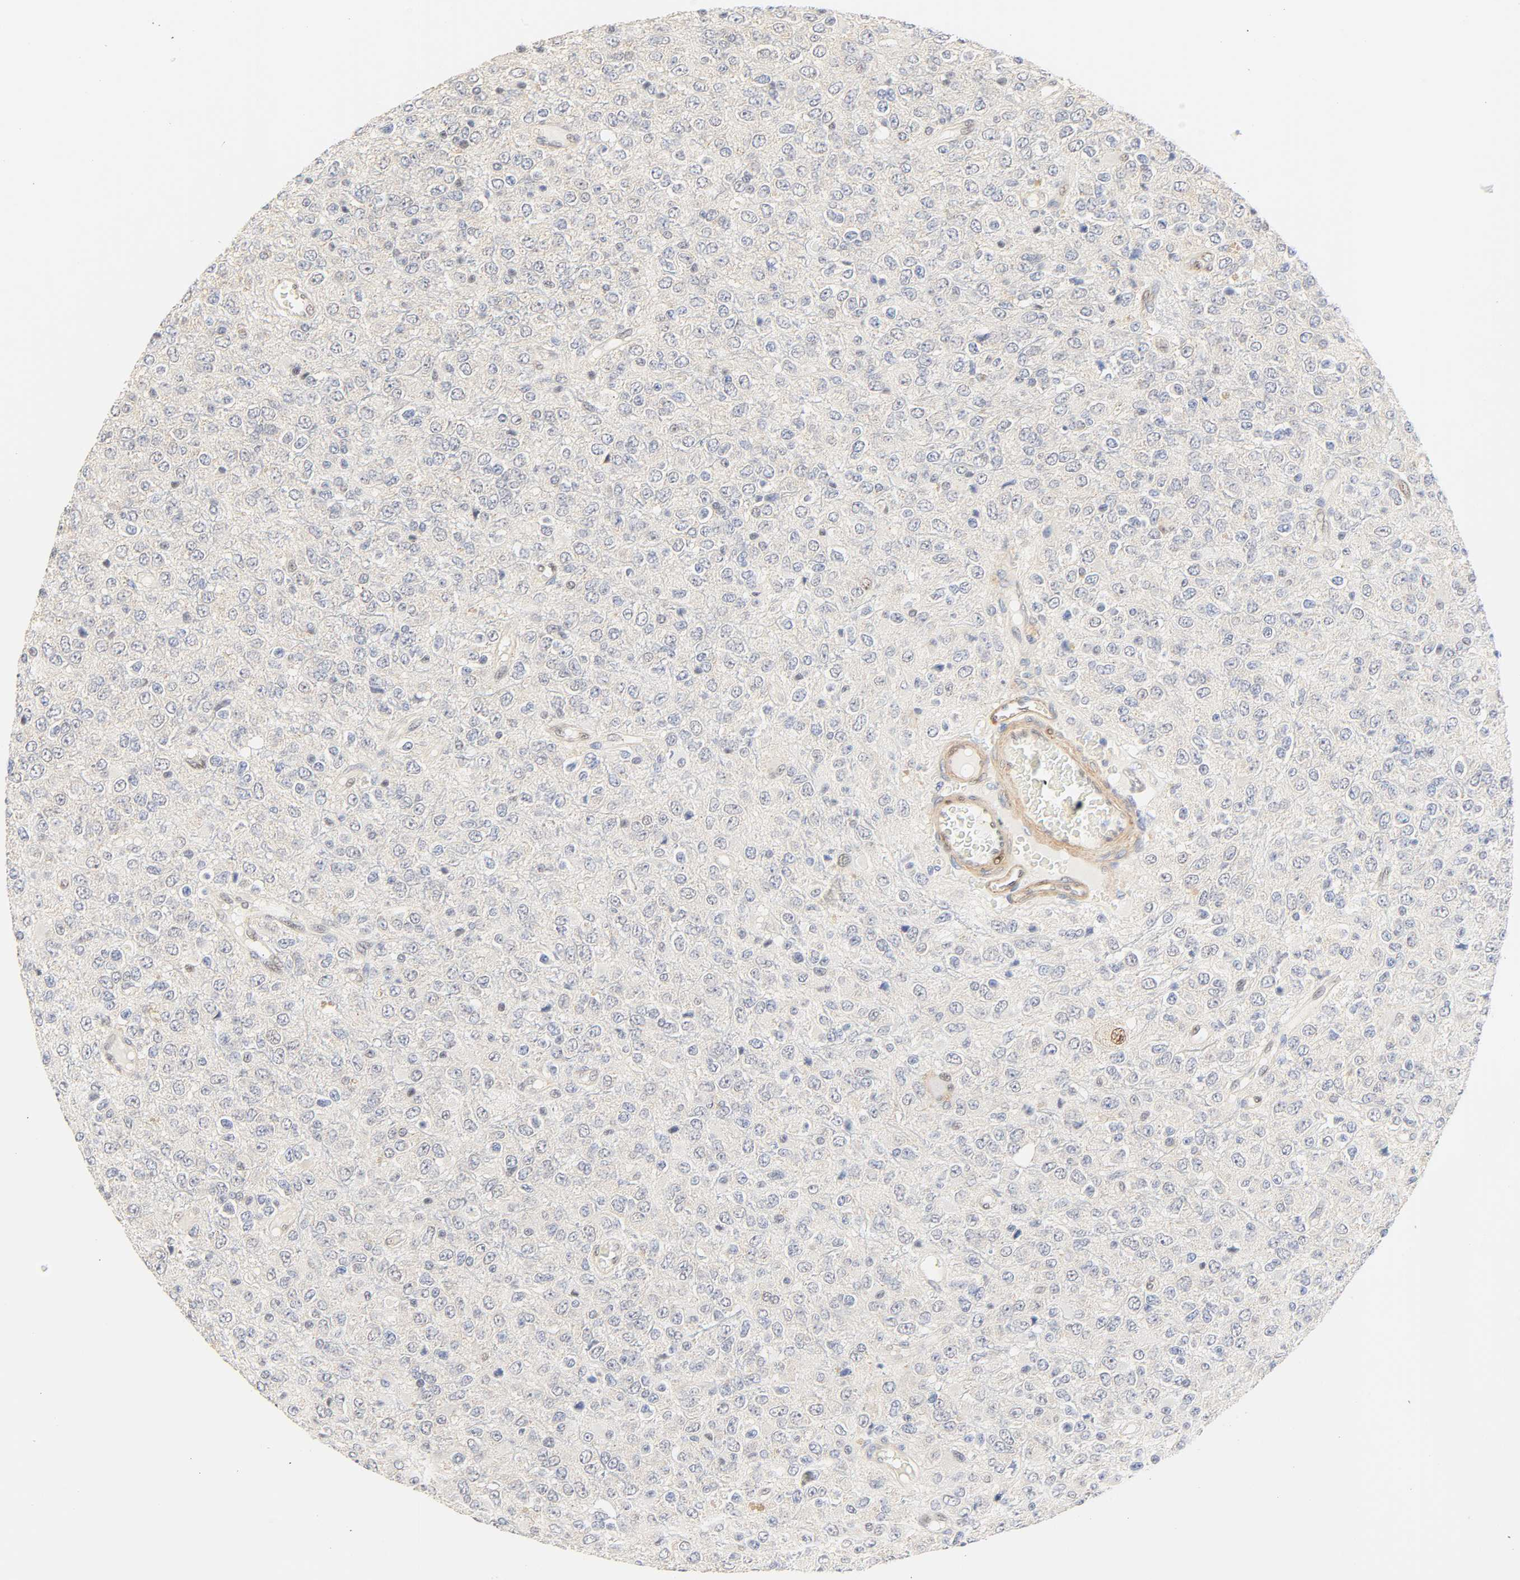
{"staining": {"intensity": "negative", "quantity": "none", "location": "none"}, "tissue": "glioma", "cell_type": "Tumor cells", "image_type": "cancer", "snomed": [{"axis": "morphology", "description": "Glioma, malignant, High grade"}, {"axis": "topography", "description": "pancreas cauda"}], "caption": "This is an IHC photomicrograph of human glioma. There is no staining in tumor cells.", "gene": "BORCS8-MEF2B", "patient": {"sex": "male", "age": 60}}